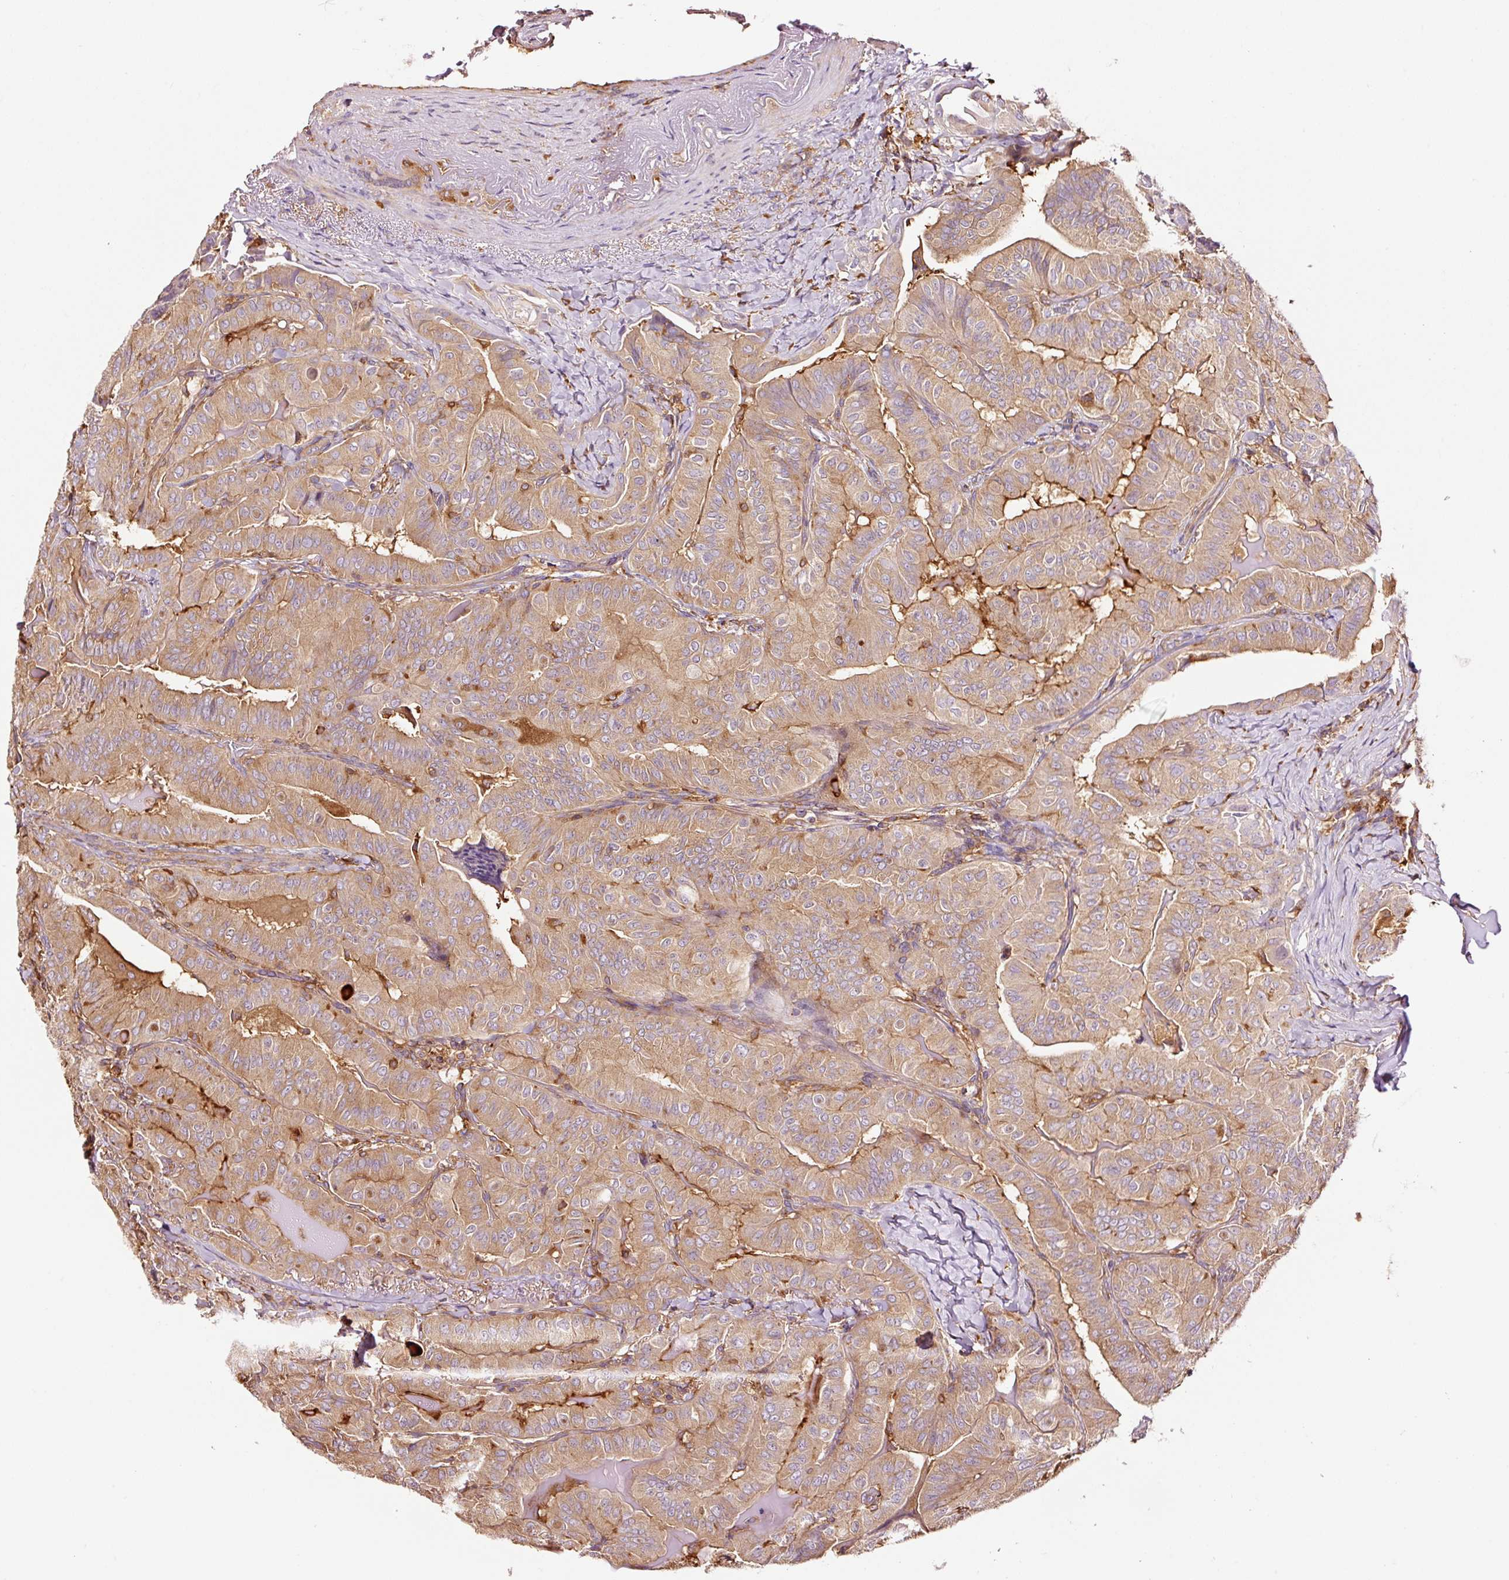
{"staining": {"intensity": "moderate", "quantity": ">75%", "location": "cytoplasmic/membranous"}, "tissue": "thyroid cancer", "cell_type": "Tumor cells", "image_type": "cancer", "snomed": [{"axis": "morphology", "description": "Papillary adenocarcinoma, NOS"}, {"axis": "topography", "description": "Thyroid gland"}], "caption": "Thyroid cancer (papillary adenocarcinoma) stained with a brown dye exhibits moderate cytoplasmic/membranous positive positivity in approximately >75% of tumor cells.", "gene": "METAP1", "patient": {"sex": "female", "age": 68}}